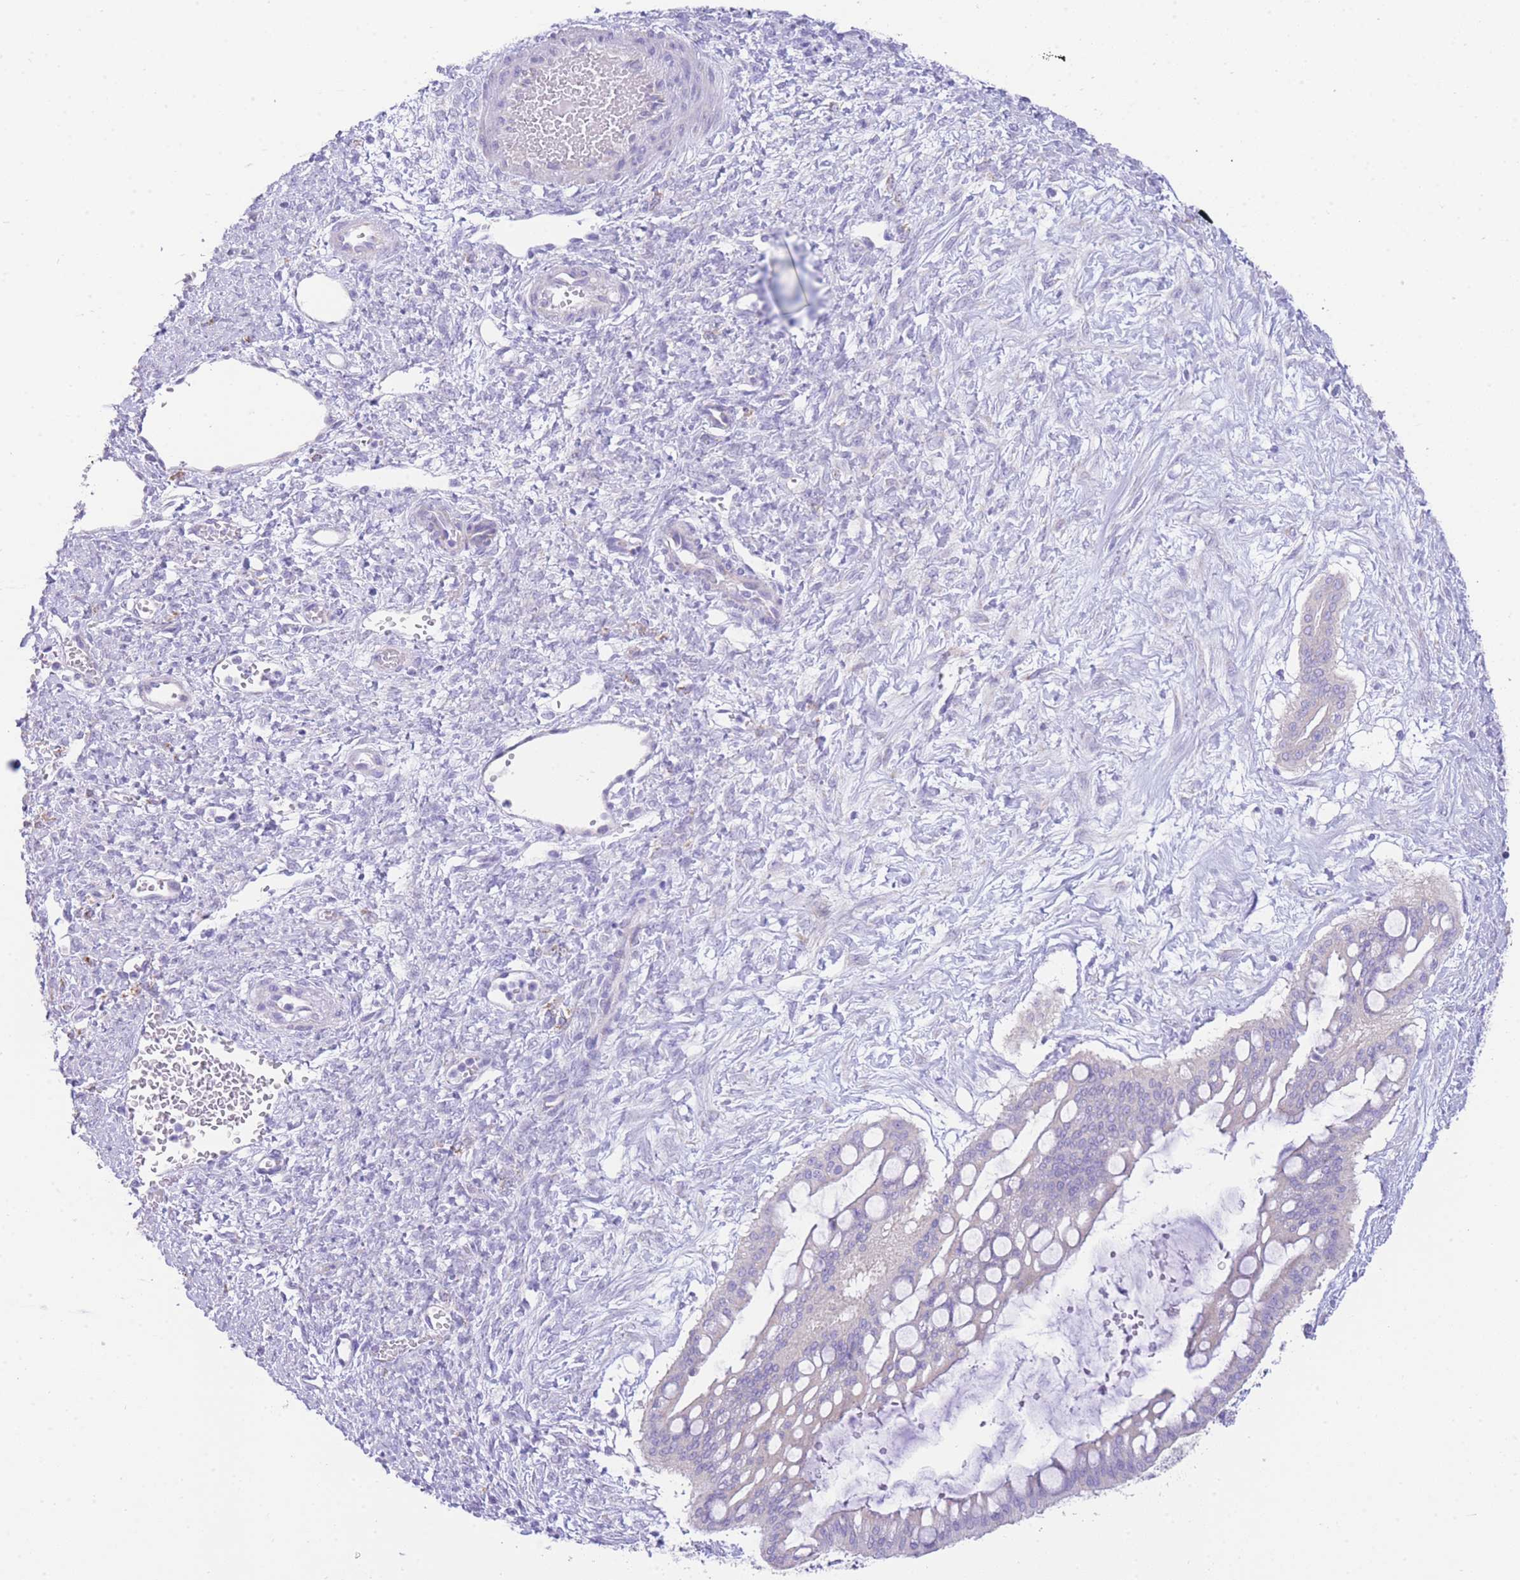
{"staining": {"intensity": "negative", "quantity": "none", "location": "none"}, "tissue": "ovarian cancer", "cell_type": "Tumor cells", "image_type": "cancer", "snomed": [{"axis": "morphology", "description": "Cystadenocarcinoma, mucinous, NOS"}, {"axis": "topography", "description": "Ovary"}], "caption": "Immunohistochemical staining of ovarian cancer (mucinous cystadenocarcinoma) reveals no significant expression in tumor cells.", "gene": "ACSM4", "patient": {"sex": "female", "age": 73}}